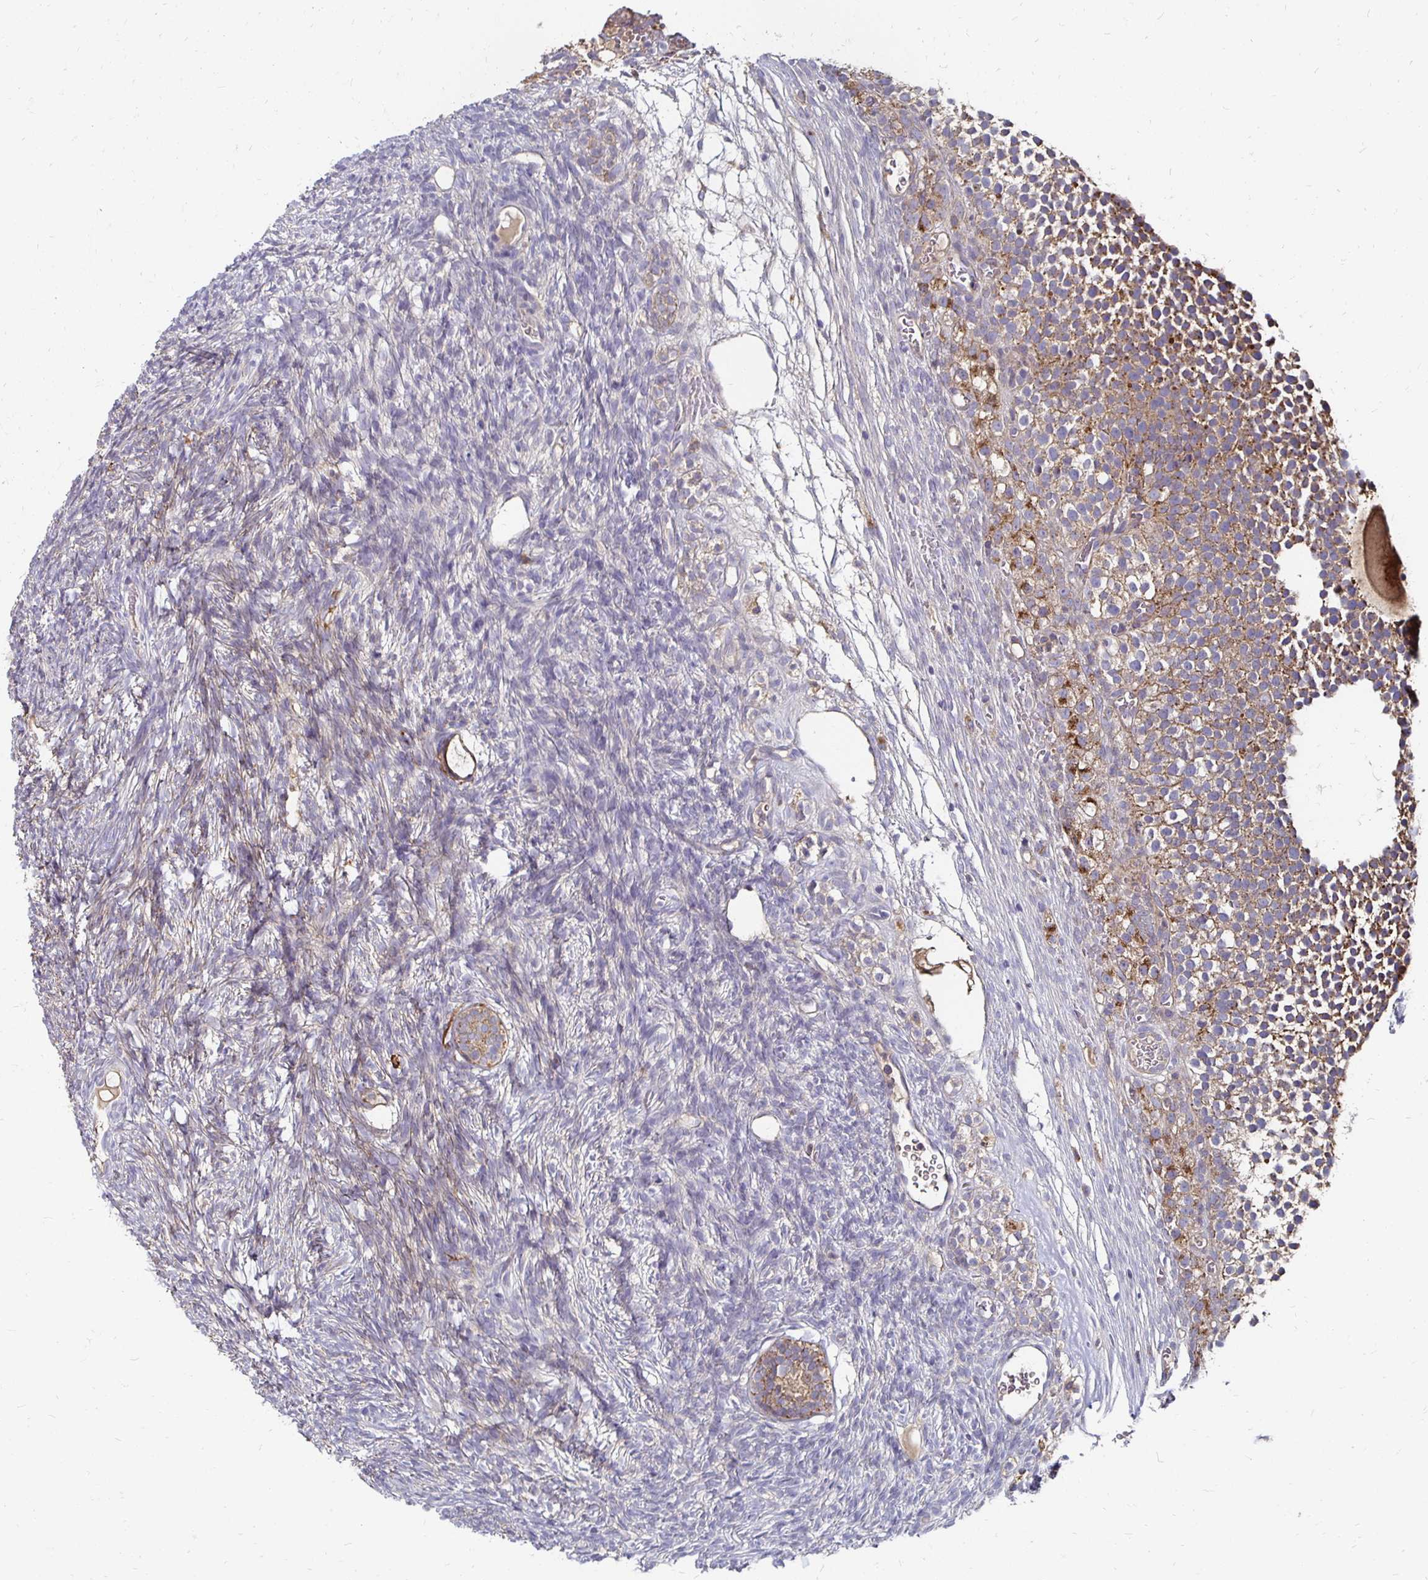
{"staining": {"intensity": "weak", "quantity": ">75%", "location": "cytoplasmic/membranous"}, "tissue": "ovary", "cell_type": "Follicle cells", "image_type": "normal", "snomed": [{"axis": "morphology", "description": "Normal tissue, NOS"}, {"axis": "topography", "description": "Ovary"}], "caption": "Immunohistochemical staining of normal human ovary displays low levels of weak cytoplasmic/membranous positivity in about >75% of follicle cells.", "gene": "NCSTN", "patient": {"sex": "female", "age": 34}}